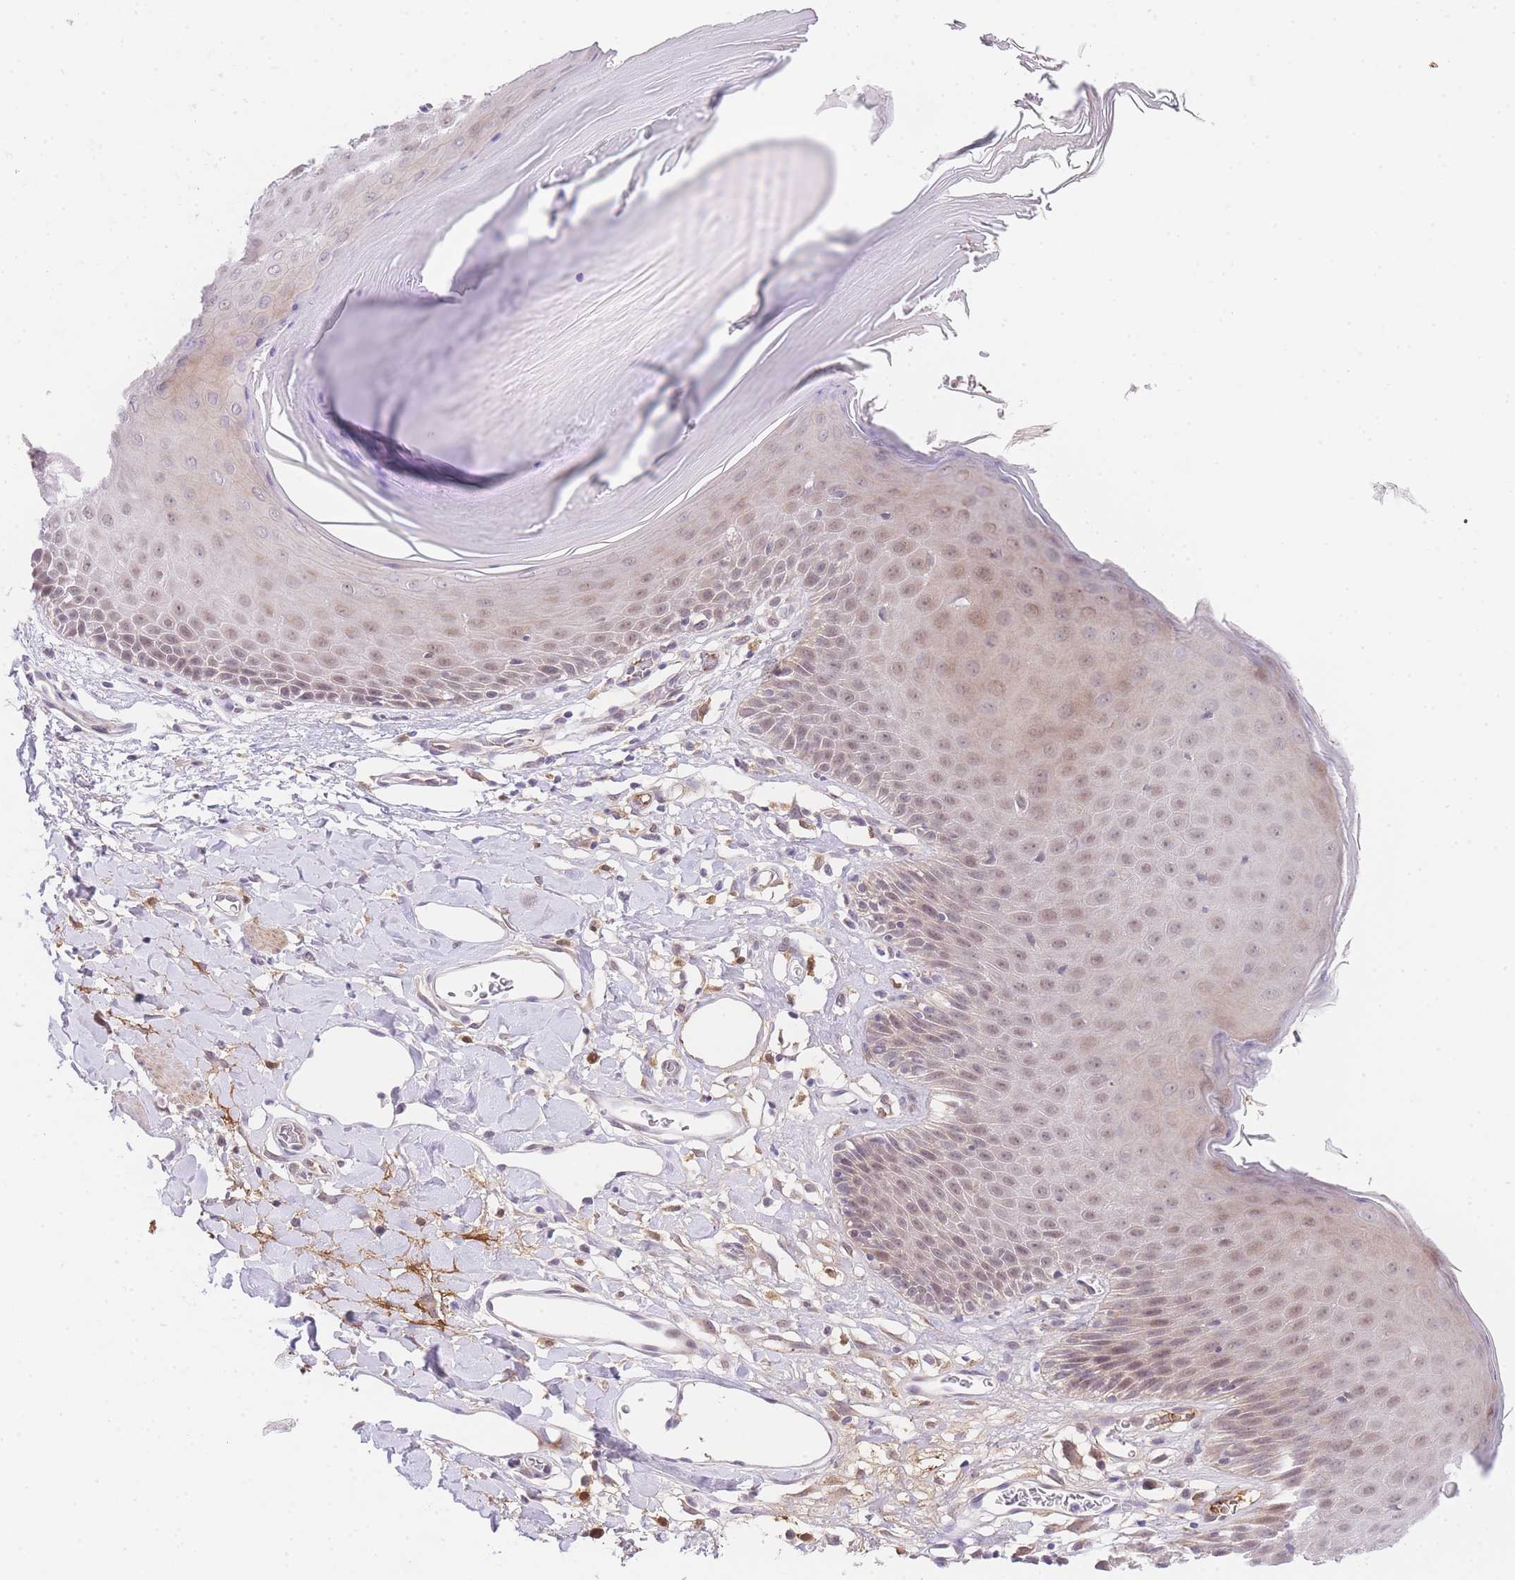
{"staining": {"intensity": "moderate", "quantity": "25%-75%", "location": "cytoplasmic/membranous,nuclear"}, "tissue": "skin", "cell_type": "Epidermal cells", "image_type": "normal", "snomed": [{"axis": "morphology", "description": "Normal tissue, NOS"}, {"axis": "topography", "description": "Vulva"}], "caption": "Protein expression analysis of benign skin demonstrates moderate cytoplasmic/membranous,nuclear staining in about 25%-75% of epidermal cells. (Stains: DAB in brown, nuclei in blue, Microscopy: brightfield microscopy at high magnification).", "gene": "SLC25A33", "patient": {"sex": "female", "age": 68}}